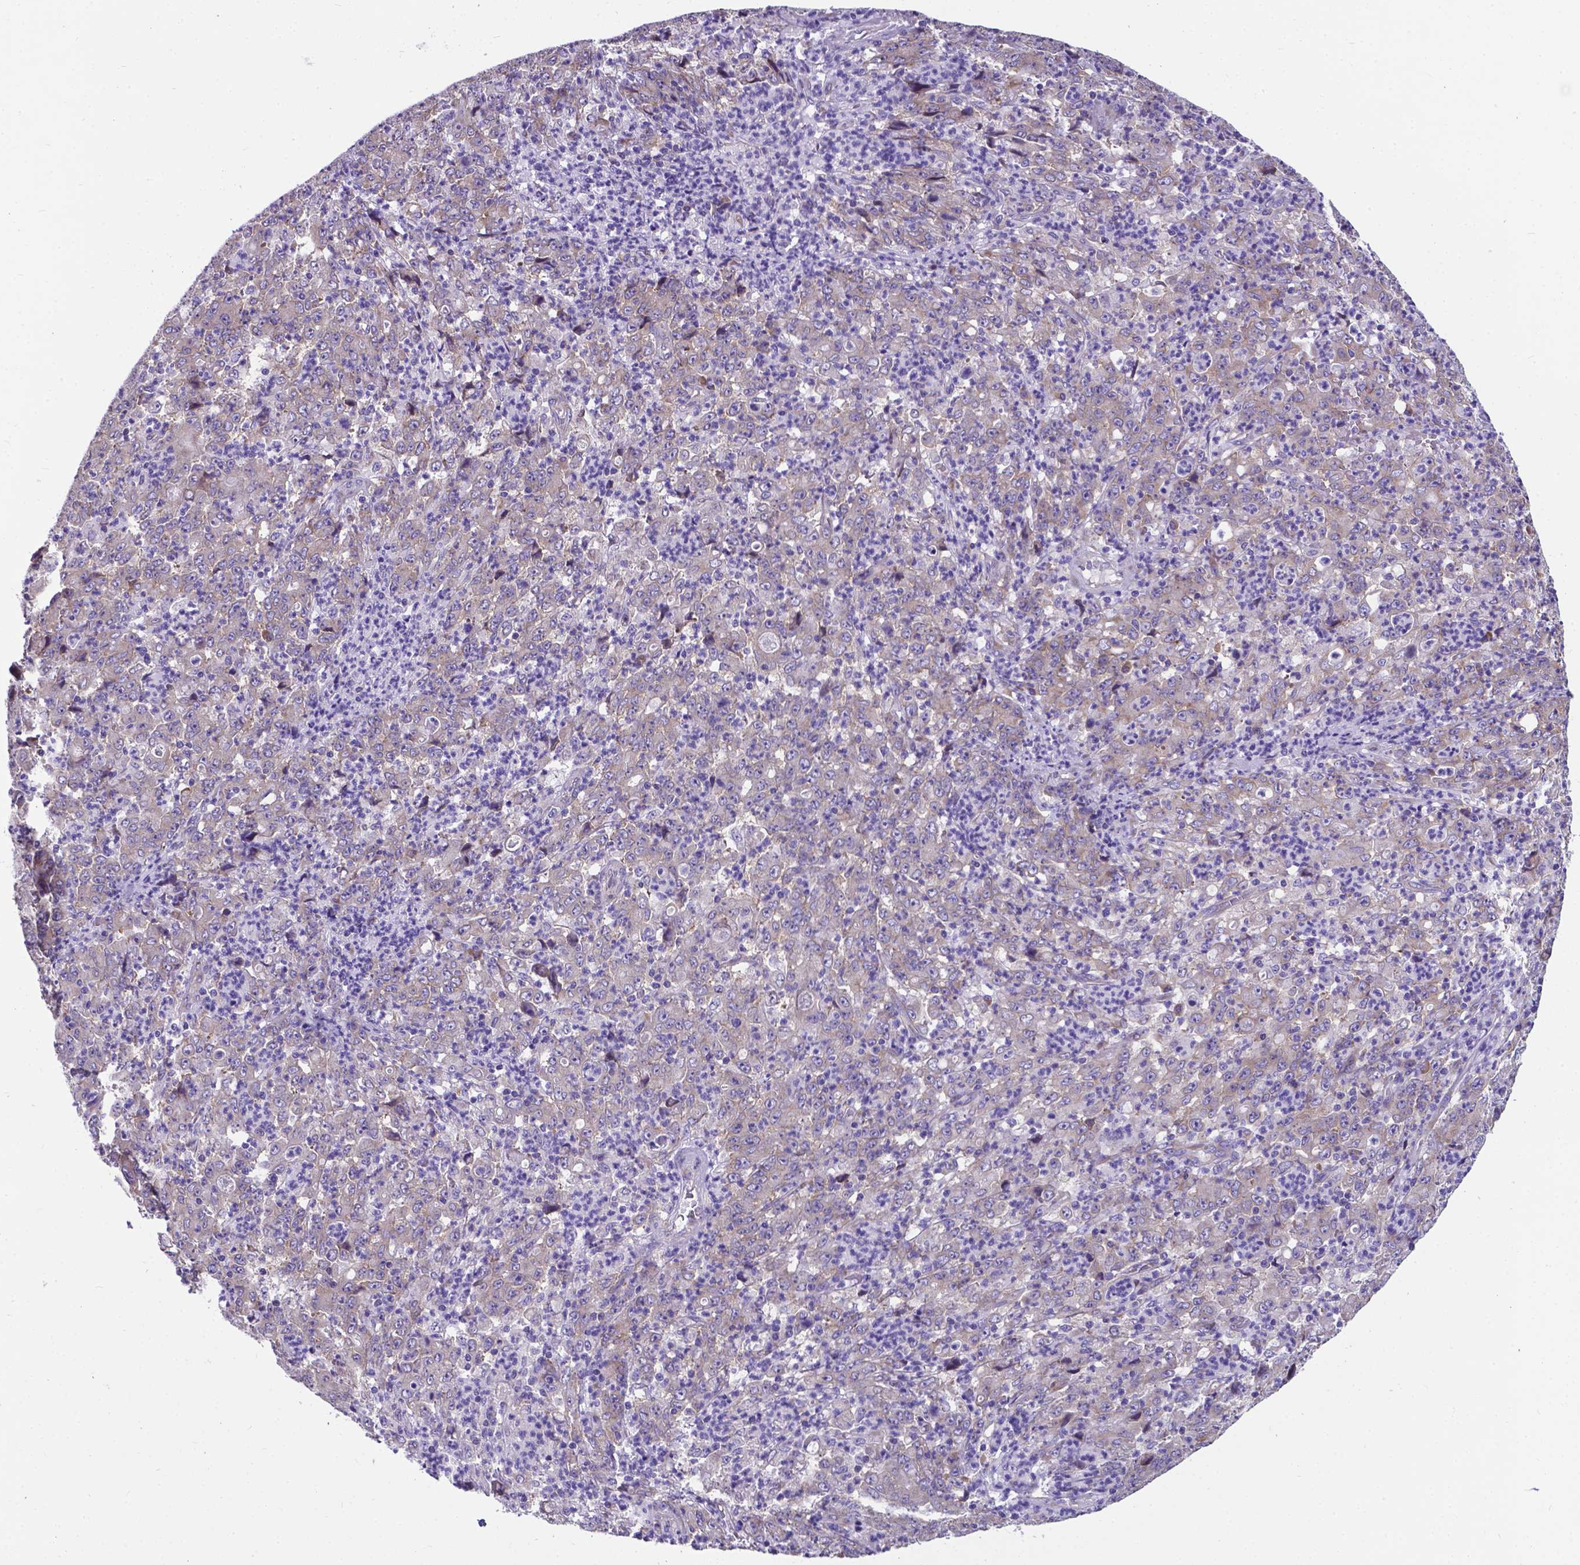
{"staining": {"intensity": "weak", "quantity": ">75%", "location": "cytoplasmic/membranous"}, "tissue": "stomach cancer", "cell_type": "Tumor cells", "image_type": "cancer", "snomed": [{"axis": "morphology", "description": "Adenocarcinoma, NOS"}, {"axis": "topography", "description": "Stomach, lower"}], "caption": "Stomach adenocarcinoma stained for a protein reveals weak cytoplasmic/membranous positivity in tumor cells.", "gene": "RPL6", "patient": {"sex": "female", "age": 71}}